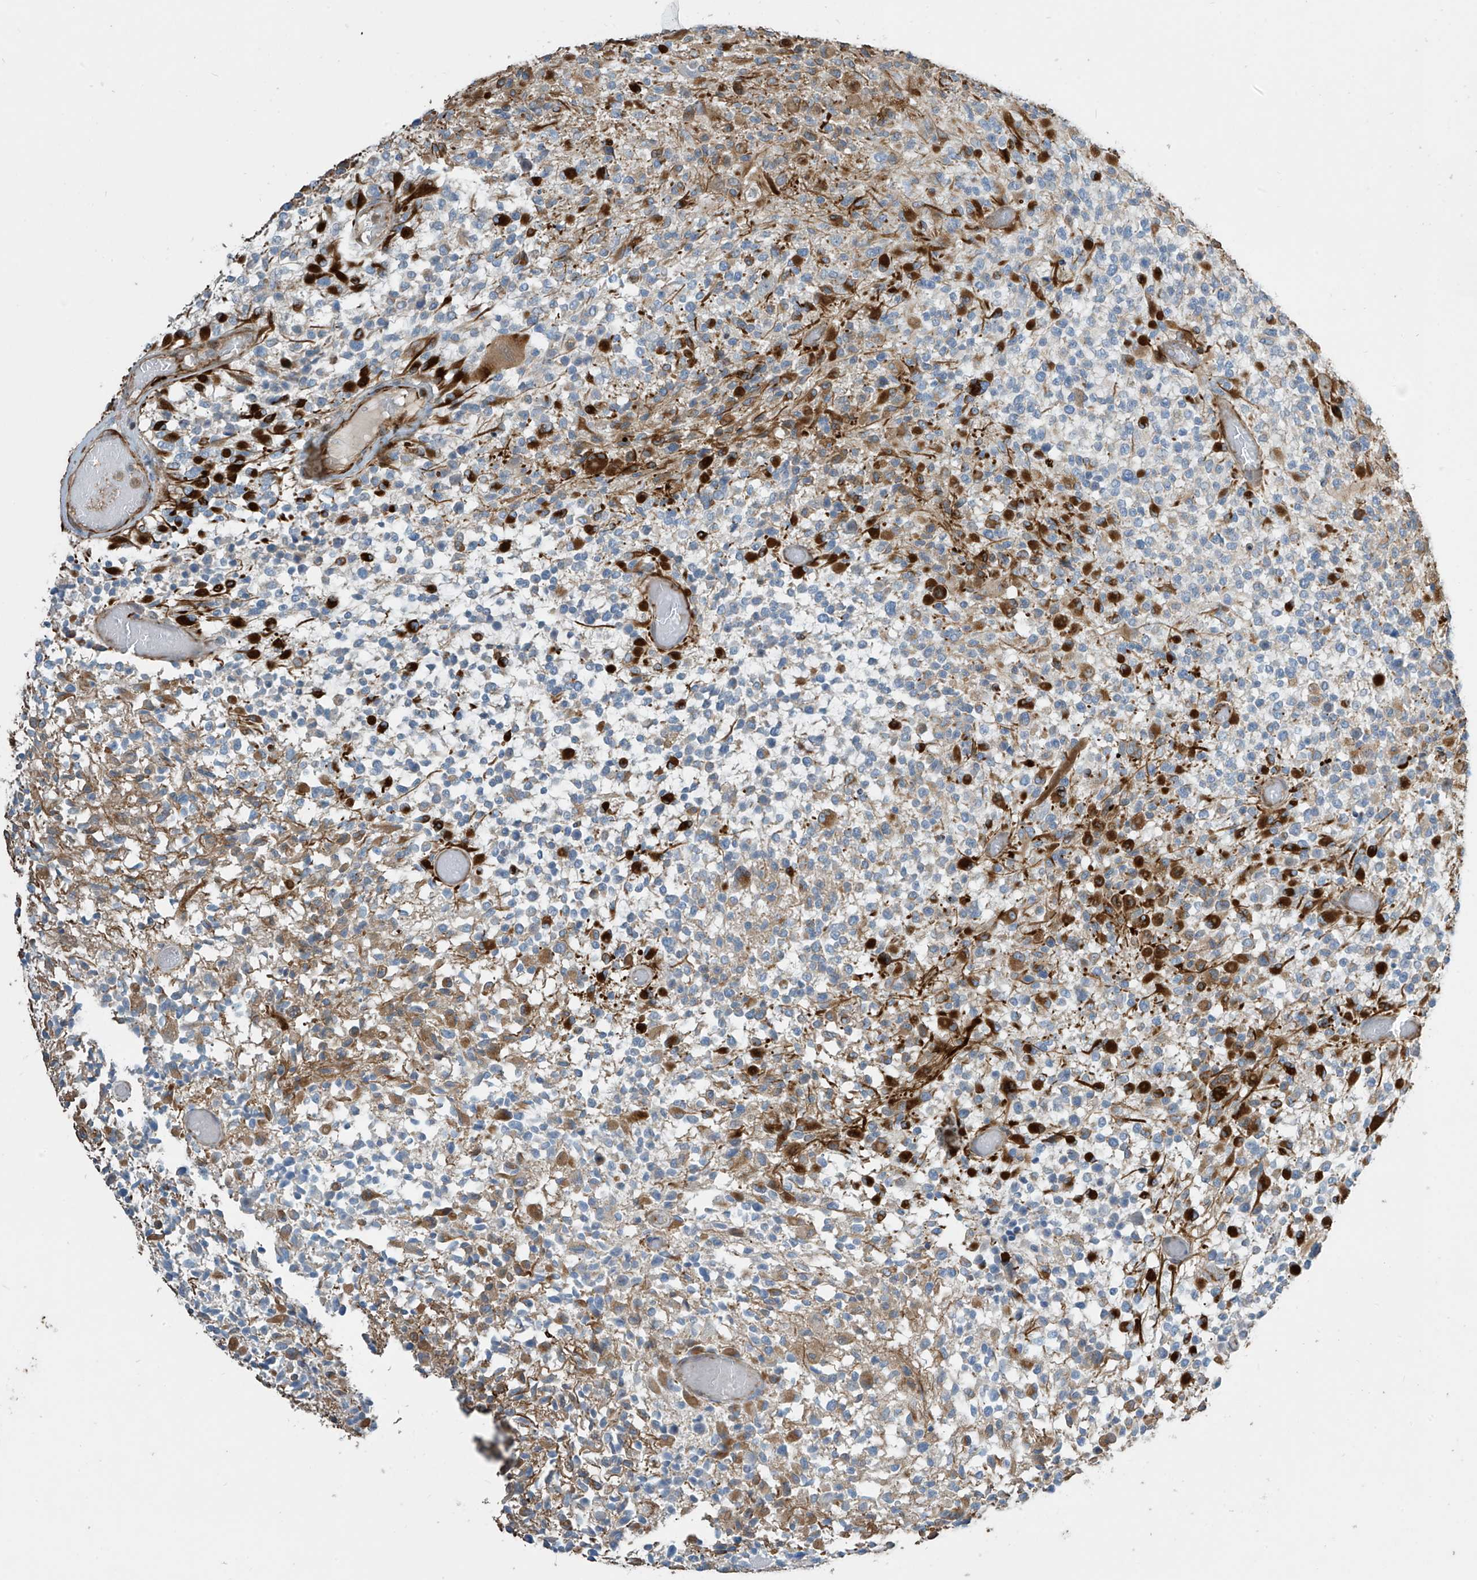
{"staining": {"intensity": "strong", "quantity": "<25%", "location": "cytoplasmic/membranous"}, "tissue": "glioma", "cell_type": "Tumor cells", "image_type": "cancer", "snomed": [{"axis": "morphology", "description": "Glioma, malignant, High grade"}, {"axis": "morphology", "description": "Glioblastoma, NOS"}, {"axis": "topography", "description": "Brain"}], "caption": "Glioma tissue exhibits strong cytoplasmic/membranous positivity in about <25% of tumor cells", "gene": "SH3BGRL3", "patient": {"sex": "male", "age": 60}}